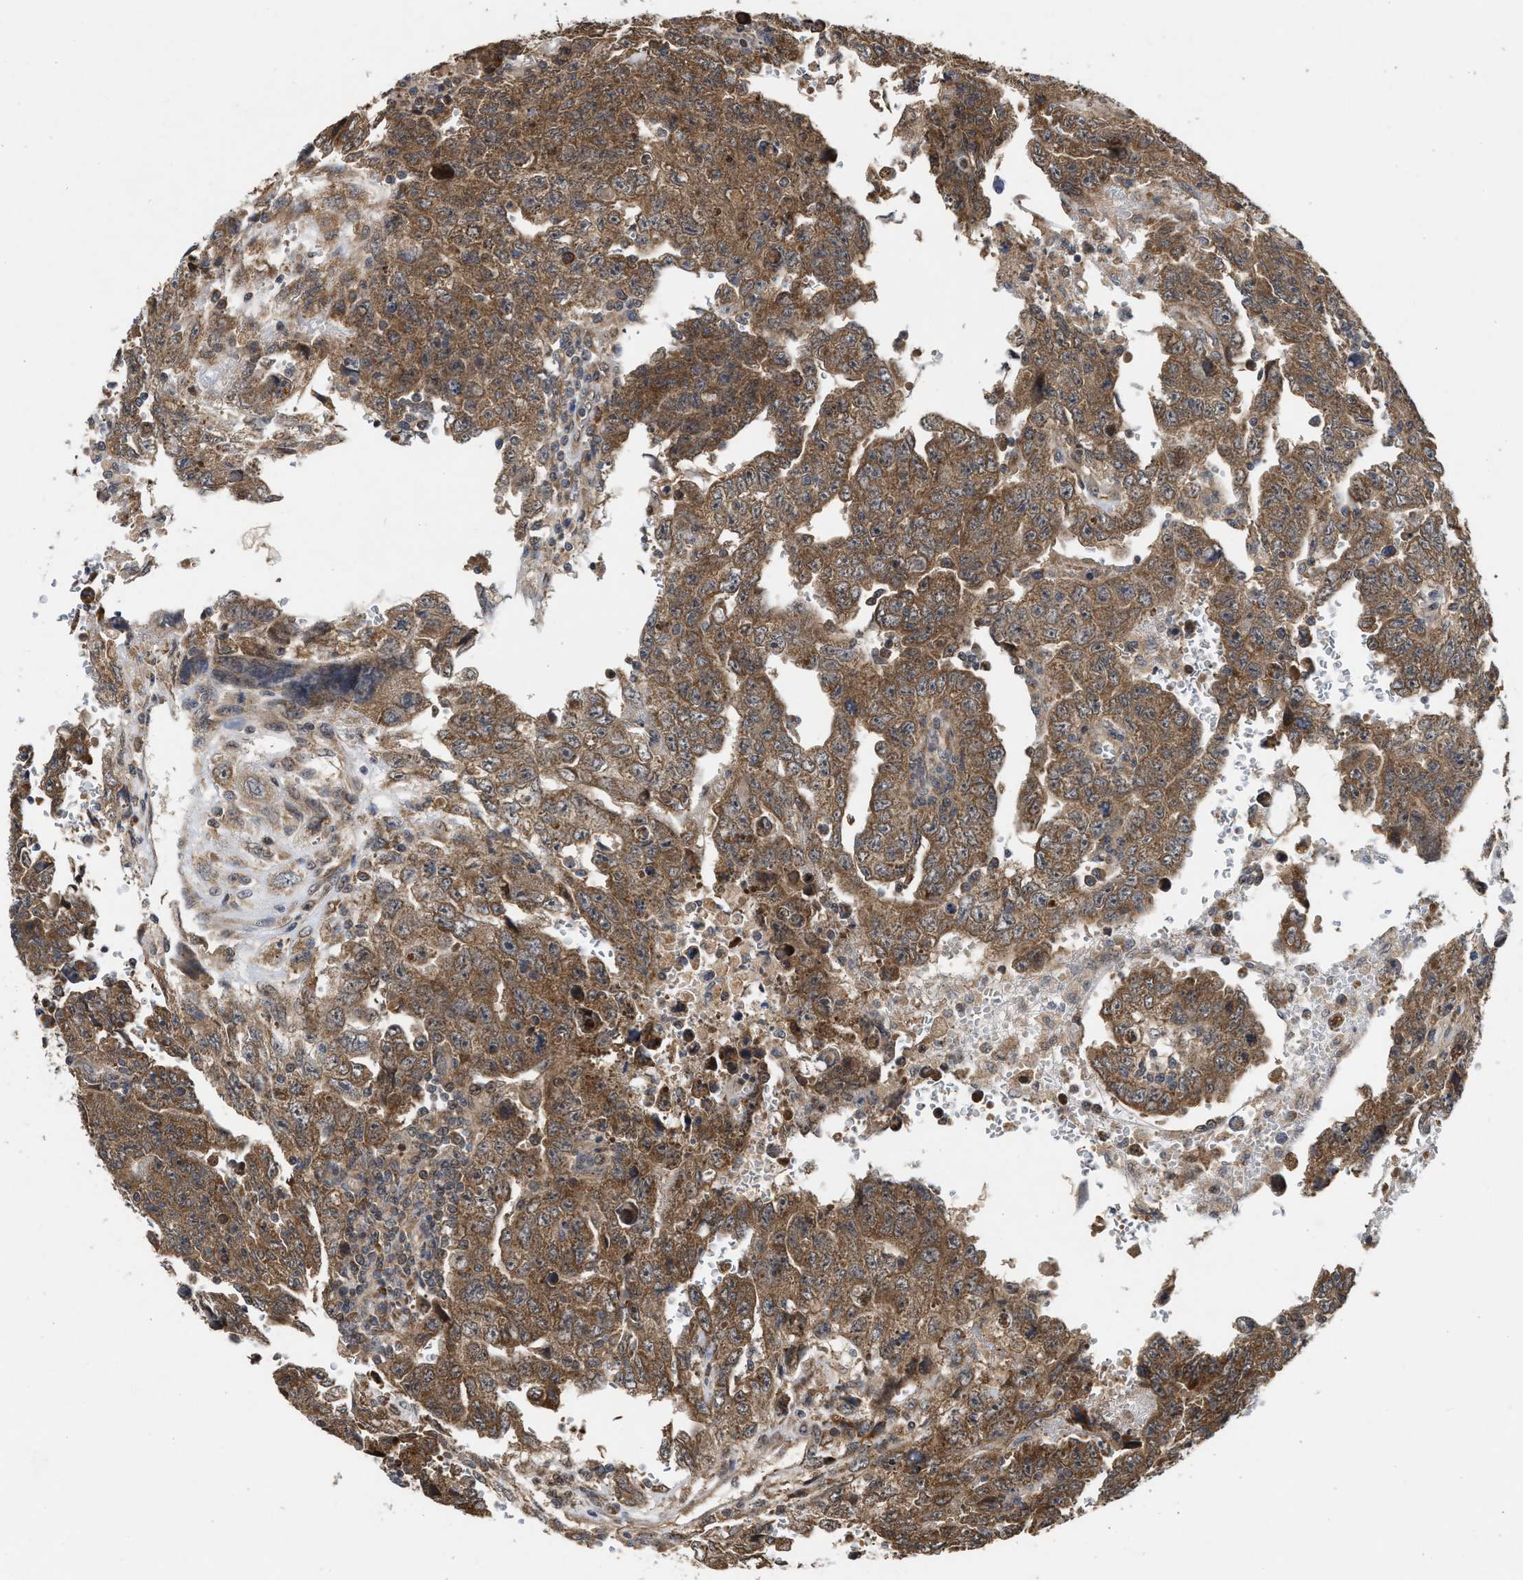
{"staining": {"intensity": "moderate", "quantity": ">75%", "location": "cytoplasmic/membranous"}, "tissue": "testis cancer", "cell_type": "Tumor cells", "image_type": "cancer", "snomed": [{"axis": "morphology", "description": "Carcinoma, Embryonal, NOS"}, {"axis": "topography", "description": "Testis"}], "caption": "Testis cancer (embryonal carcinoma) tissue exhibits moderate cytoplasmic/membranous positivity in approximately >75% of tumor cells", "gene": "CFLAR", "patient": {"sex": "male", "age": 28}}